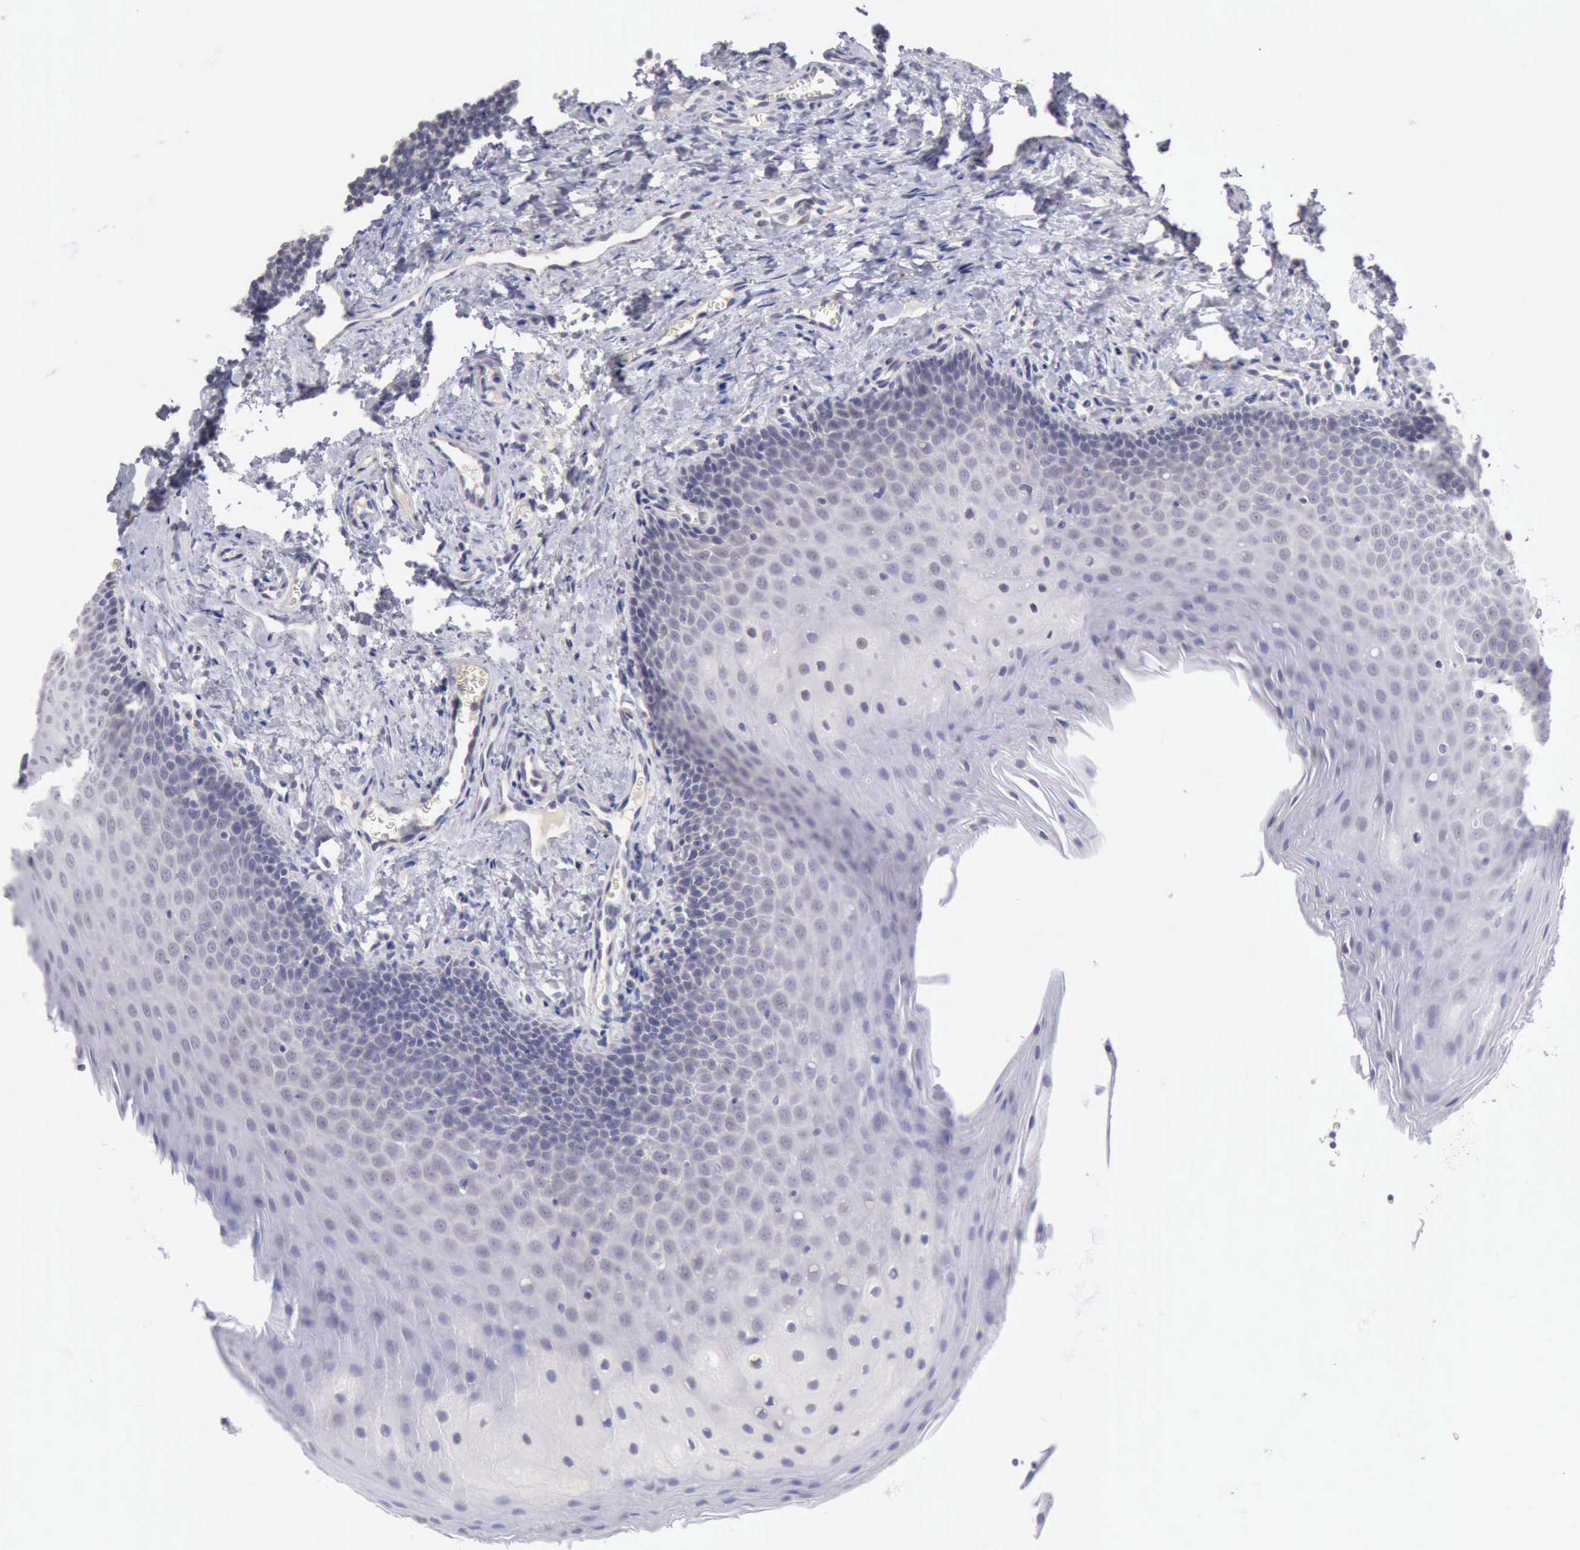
{"staining": {"intensity": "moderate", "quantity": "<25%", "location": "cytoplasmic/membranous"}, "tissue": "oral mucosa", "cell_type": "Squamous epithelial cells", "image_type": "normal", "snomed": [{"axis": "morphology", "description": "Normal tissue, NOS"}, {"axis": "topography", "description": "Oral tissue"}], "caption": "Immunohistochemistry of benign human oral mucosa exhibits low levels of moderate cytoplasmic/membranous positivity in approximately <25% of squamous epithelial cells.", "gene": "KCND1", "patient": {"sex": "male", "age": 20}}